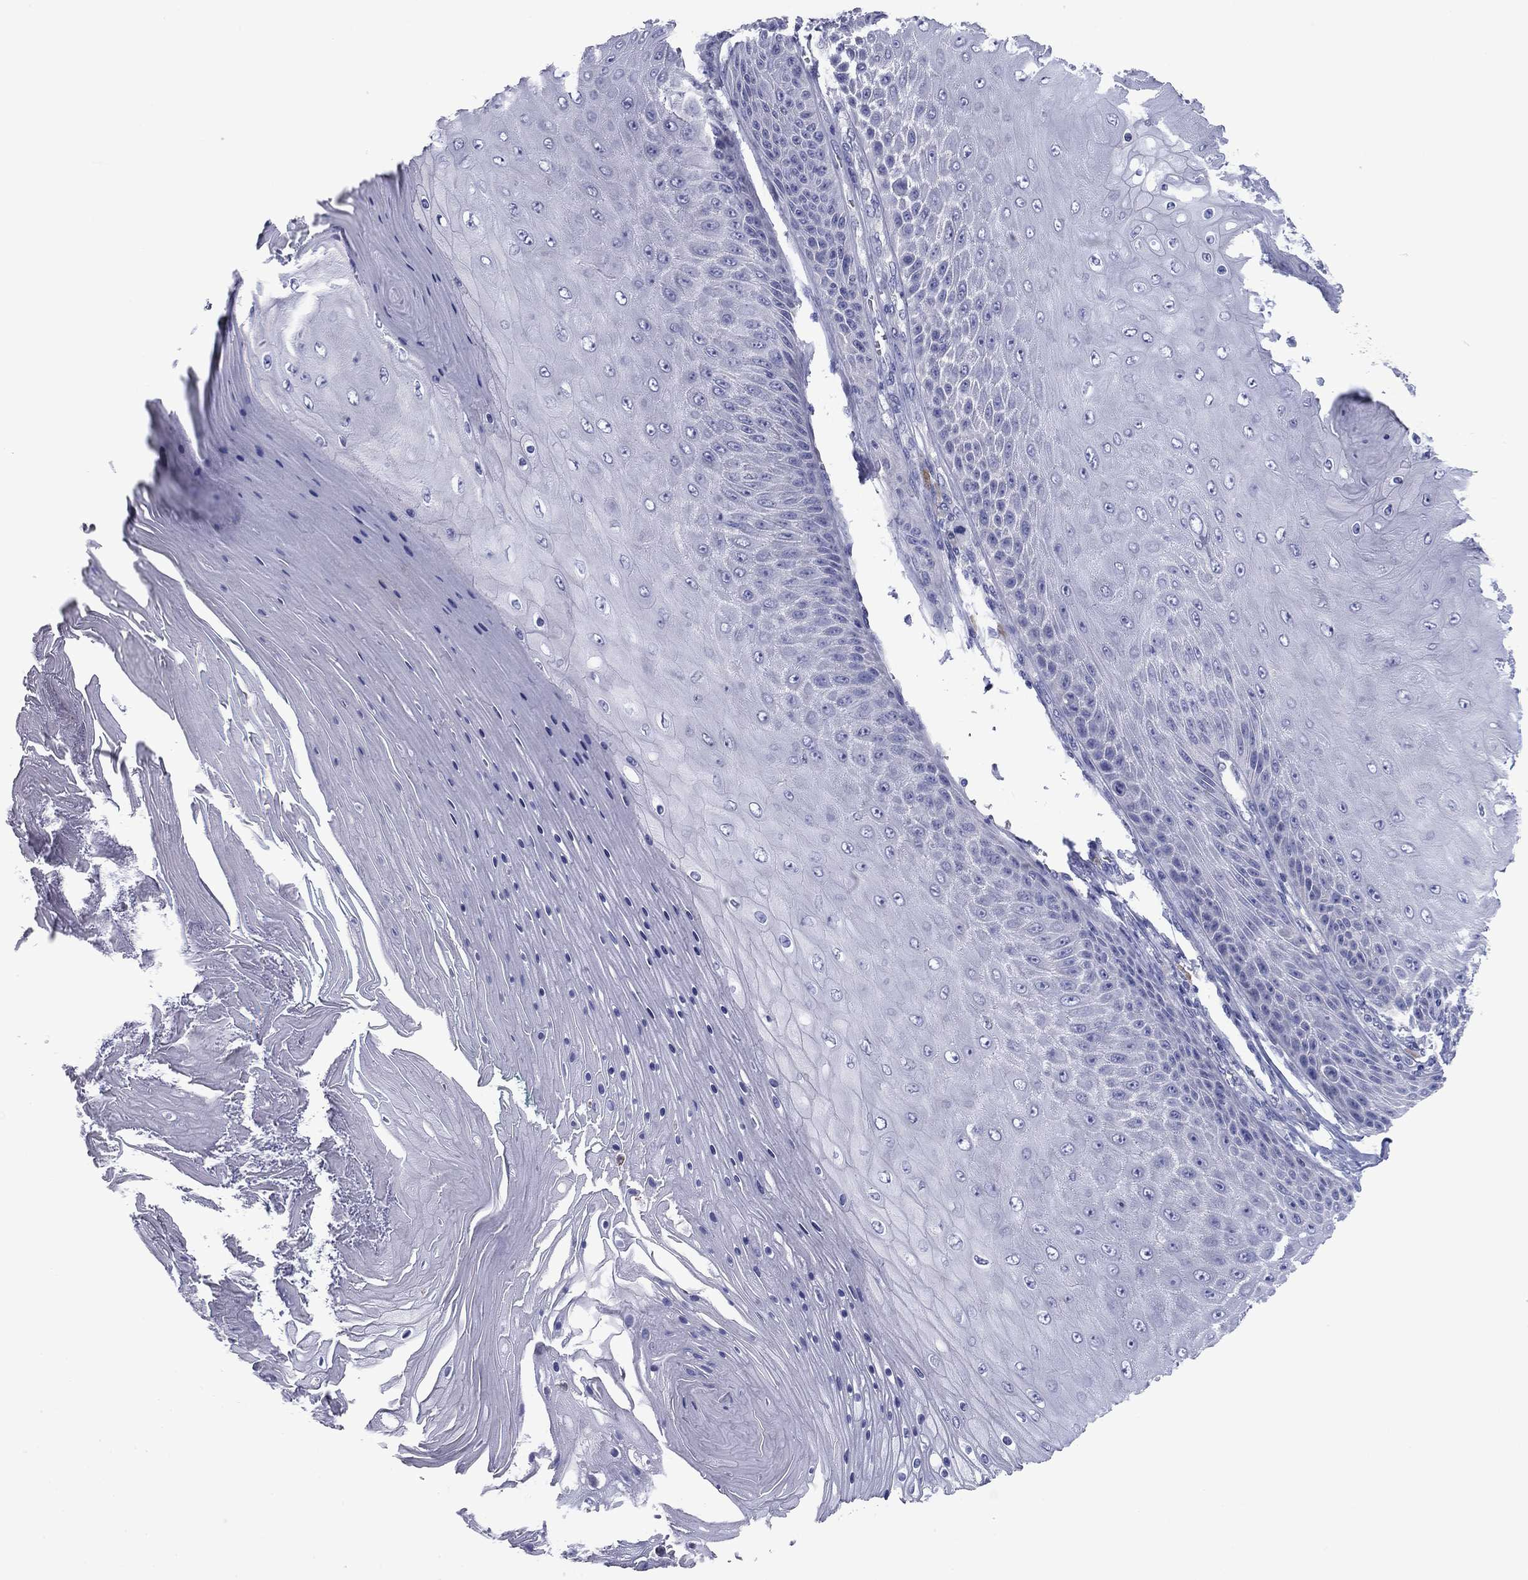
{"staining": {"intensity": "negative", "quantity": "none", "location": "none"}, "tissue": "skin cancer", "cell_type": "Tumor cells", "image_type": "cancer", "snomed": [{"axis": "morphology", "description": "Squamous cell carcinoma, NOS"}, {"axis": "topography", "description": "Skin"}], "caption": "This image is of squamous cell carcinoma (skin) stained with immunohistochemistry (IHC) to label a protein in brown with the nuclei are counter-stained blue. There is no staining in tumor cells.", "gene": "GRK7", "patient": {"sex": "male", "age": 62}}